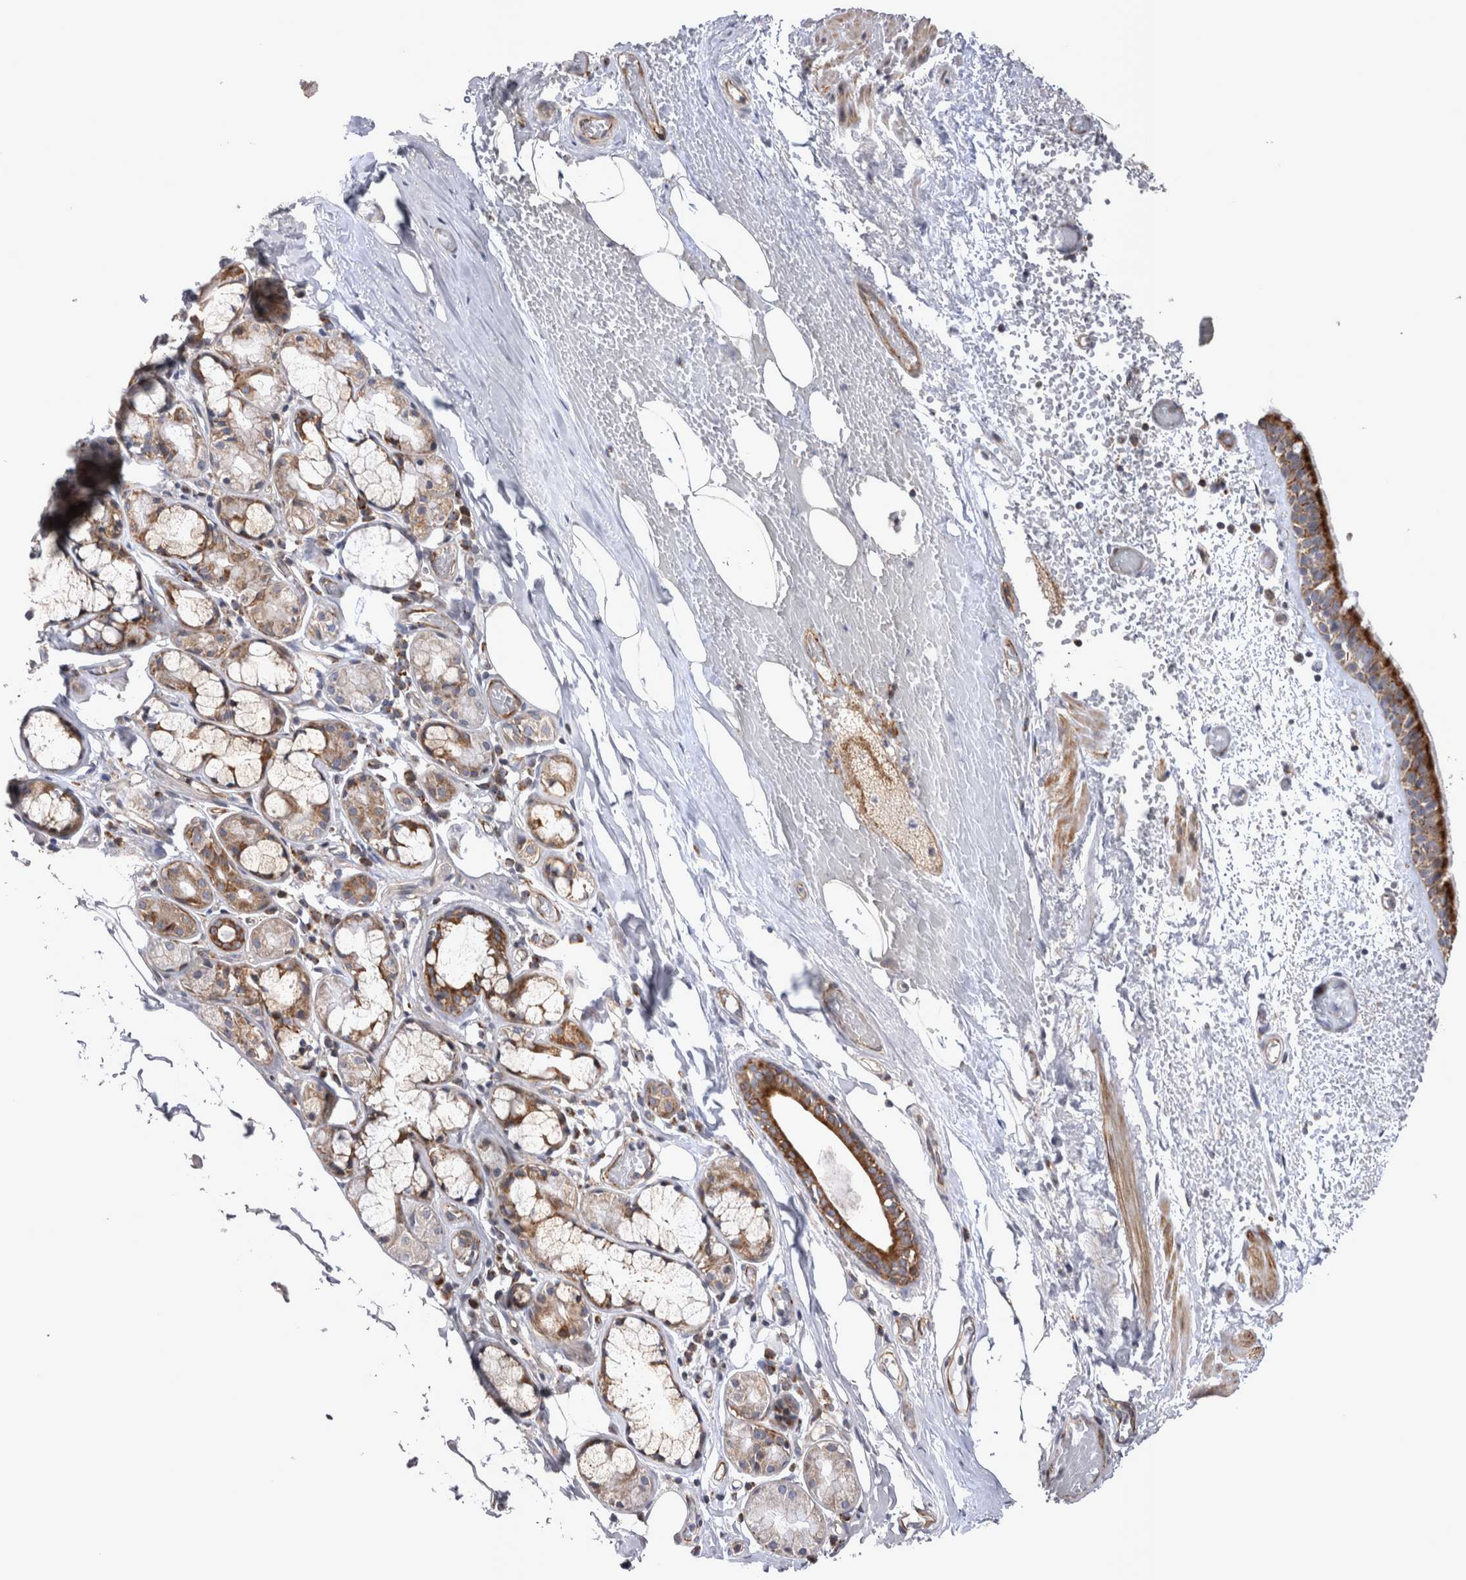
{"staining": {"intensity": "strong", "quantity": ">75%", "location": "cytoplasmic/membranous"}, "tissue": "bronchus", "cell_type": "Respiratory epithelial cells", "image_type": "normal", "snomed": [{"axis": "morphology", "description": "Normal tissue, NOS"}, {"axis": "topography", "description": "Bronchus"}, {"axis": "topography", "description": "Lung"}], "caption": "Bronchus stained for a protein (brown) shows strong cytoplasmic/membranous positive positivity in about >75% of respiratory epithelial cells.", "gene": "TSPOAP1", "patient": {"sex": "male", "age": 56}}